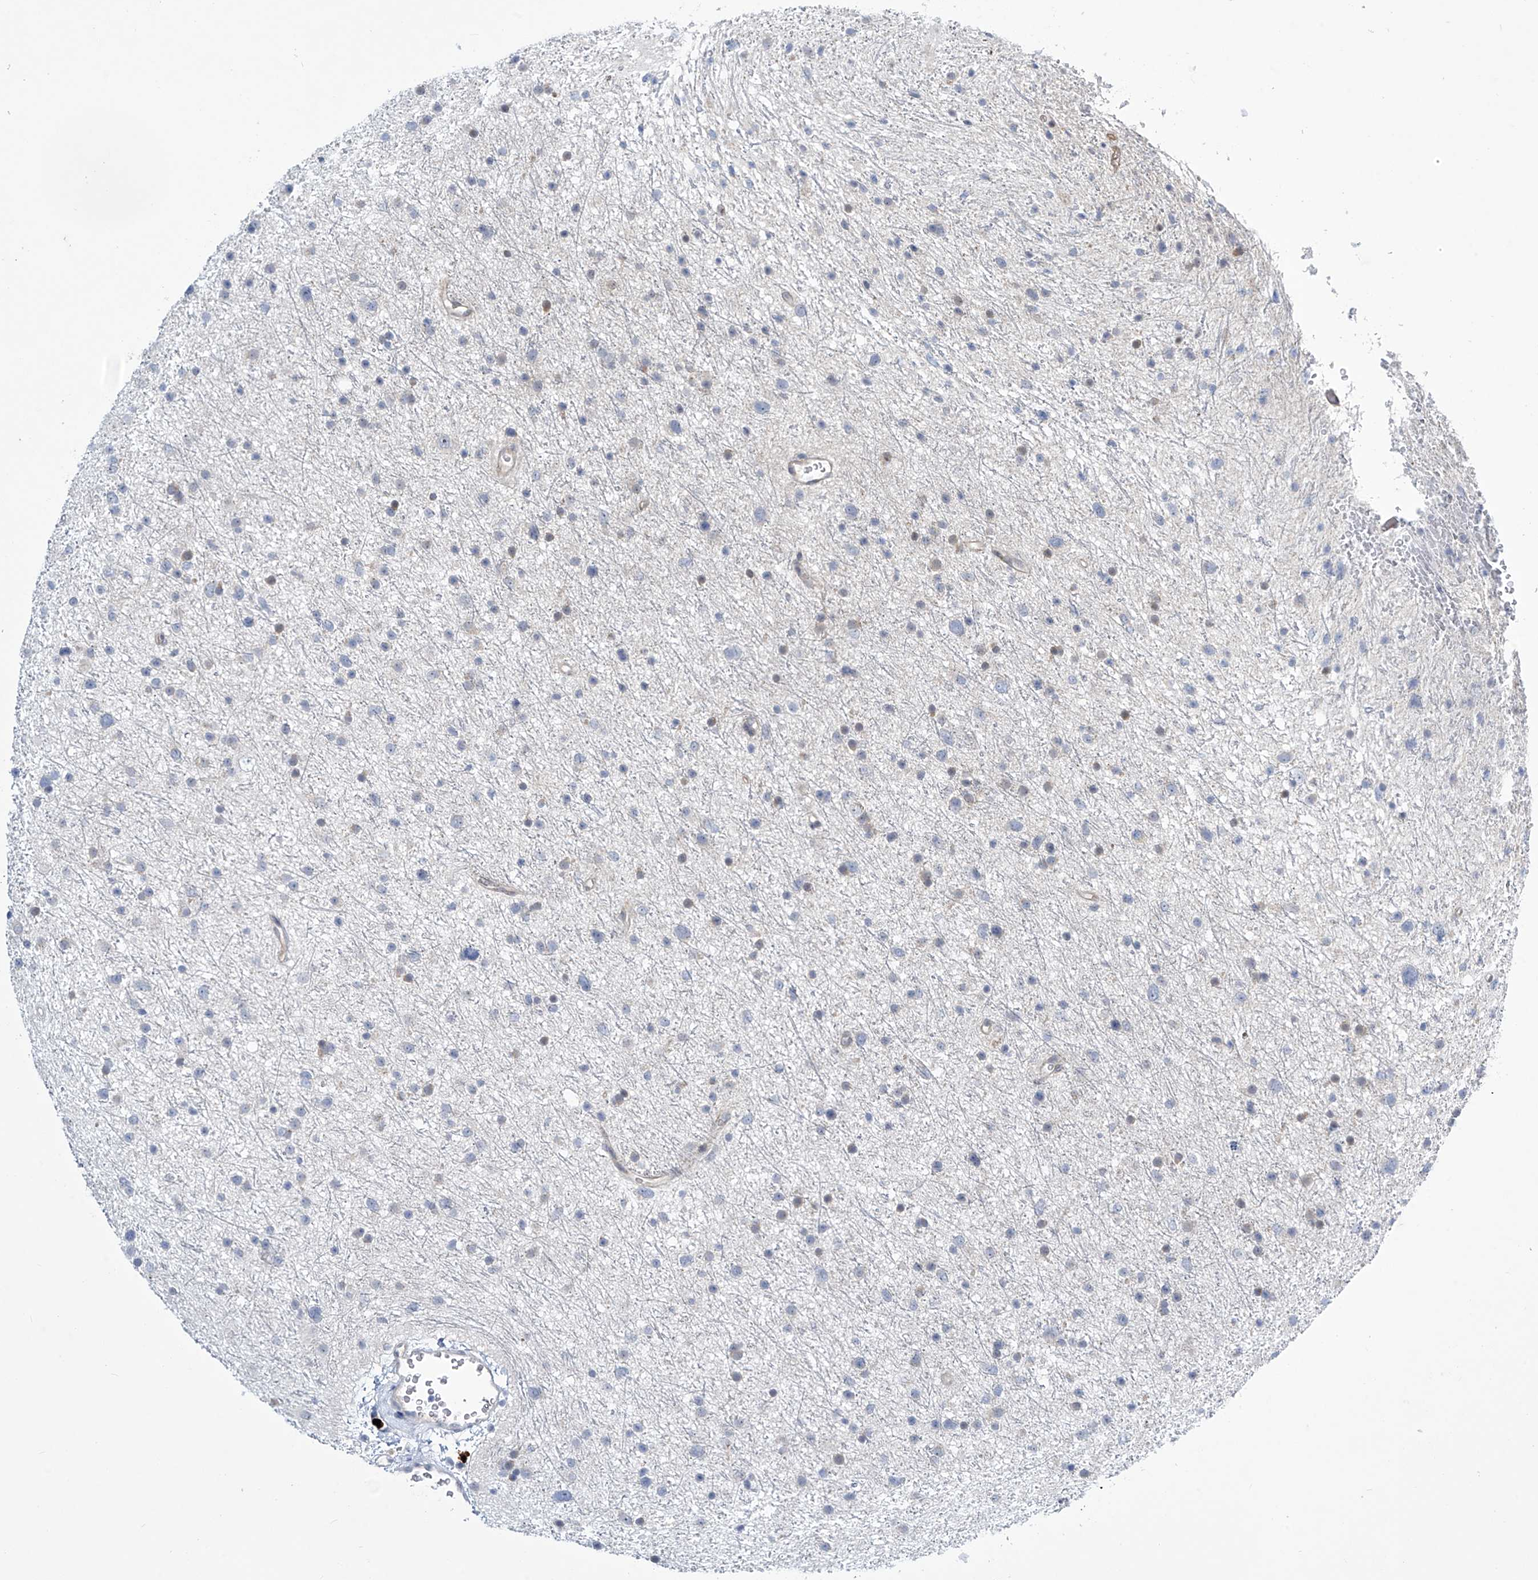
{"staining": {"intensity": "negative", "quantity": "none", "location": "none"}, "tissue": "glioma", "cell_type": "Tumor cells", "image_type": "cancer", "snomed": [{"axis": "morphology", "description": "Glioma, malignant, Low grade"}, {"axis": "topography", "description": "Cerebral cortex"}], "caption": "A high-resolution histopathology image shows immunohistochemistry (IHC) staining of glioma, which displays no significant staining in tumor cells.", "gene": "TRIM60", "patient": {"sex": "female", "age": 39}}